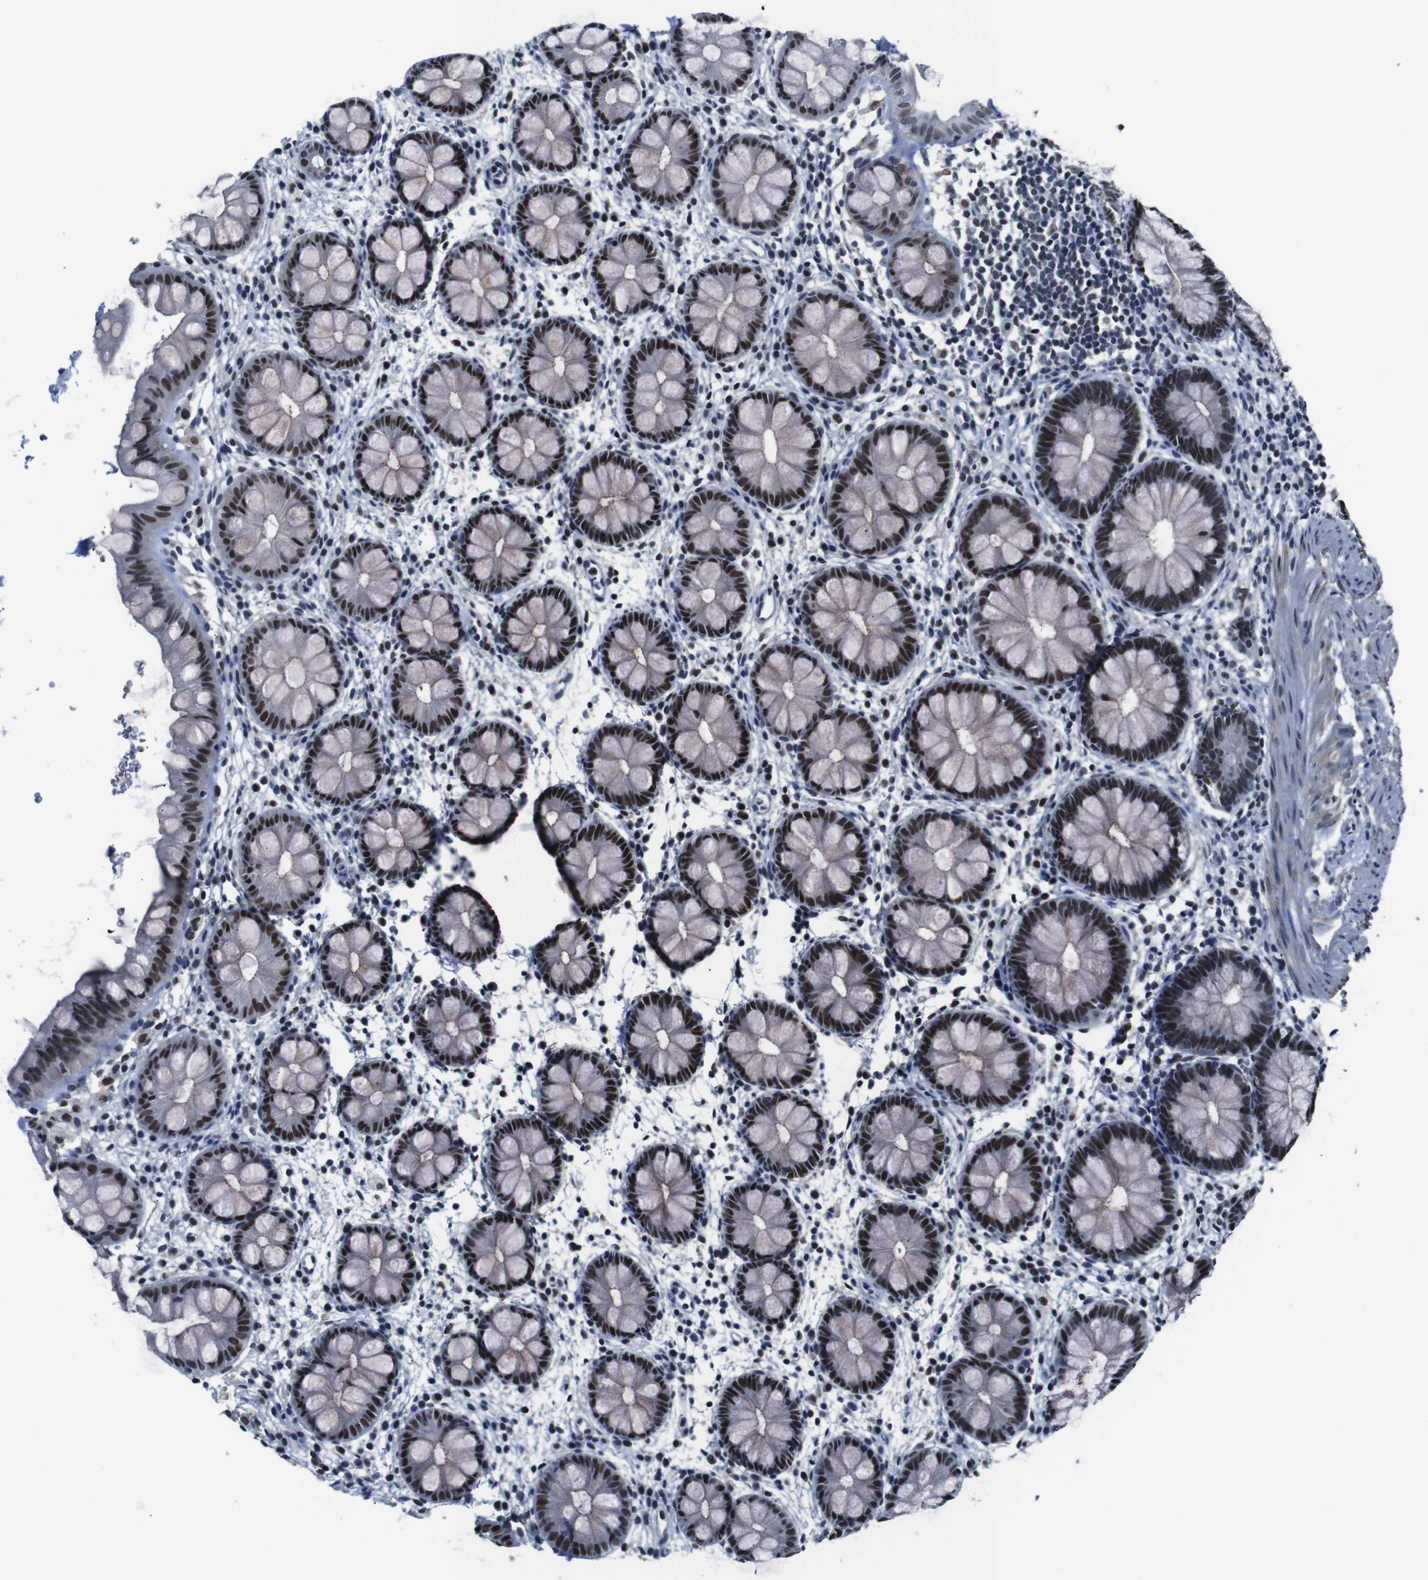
{"staining": {"intensity": "moderate", "quantity": "25%-75%", "location": "nuclear"}, "tissue": "rectum", "cell_type": "Glandular cells", "image_type": "normal", "snomed": [{"axis": "morphology", "description": "Normal tissue, NOS"}, {"axis": "topography", "description": "Rectum"}], "caption": "High-magnification brightfield microscopy of normal rectum stained with DAB (3,3'-diaminobenzidine) (brown) and counterstained with hematoxylin (blue). glandular cells exhibit moderate nuclear expression is identified in about25%-75% of cells.", "gene": "ILDR2", "patient": {"sex": "female", "age": 24}}